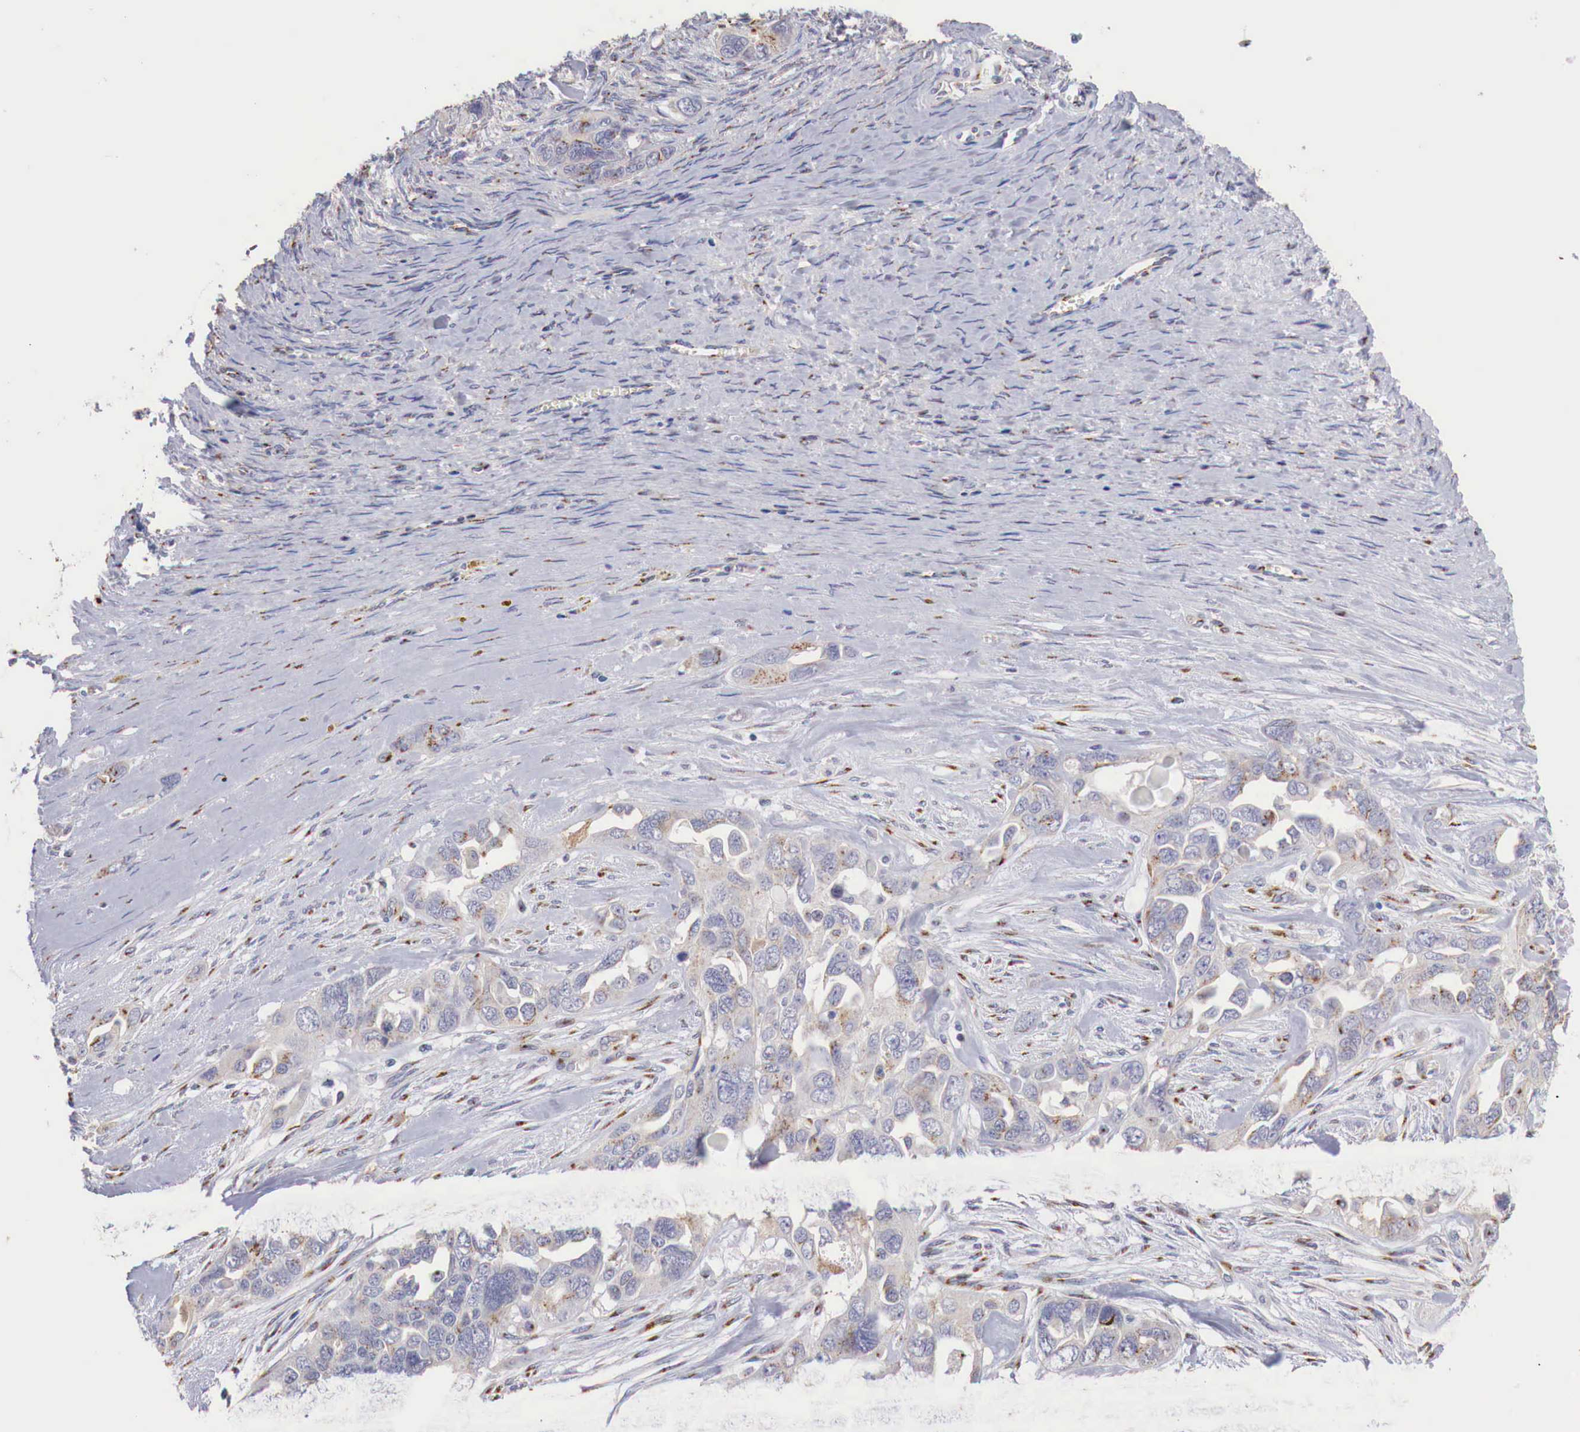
{"staining": {"intensity": "weak", "quantity": "25%-75%", "location": "cytoplasmic/membranous"}, "tissue": "ovarian cancer", "cell_type": "Tumor cells", "image_type": "cancer", "snomed": [{"axis": "morphology", "description": "Cystadenocarcinoma, serous, NOS"}, {"axis": "topography", "description": "Ovary"}], "caption": "Tumor cells display low levels of weak cytoplasmic/membranous staining in about 25%-75% of cells in ovarian serous cystadenocarcinoma.", "gene": "SYAP1", "patient": {"sex": "female", "age": 63}}